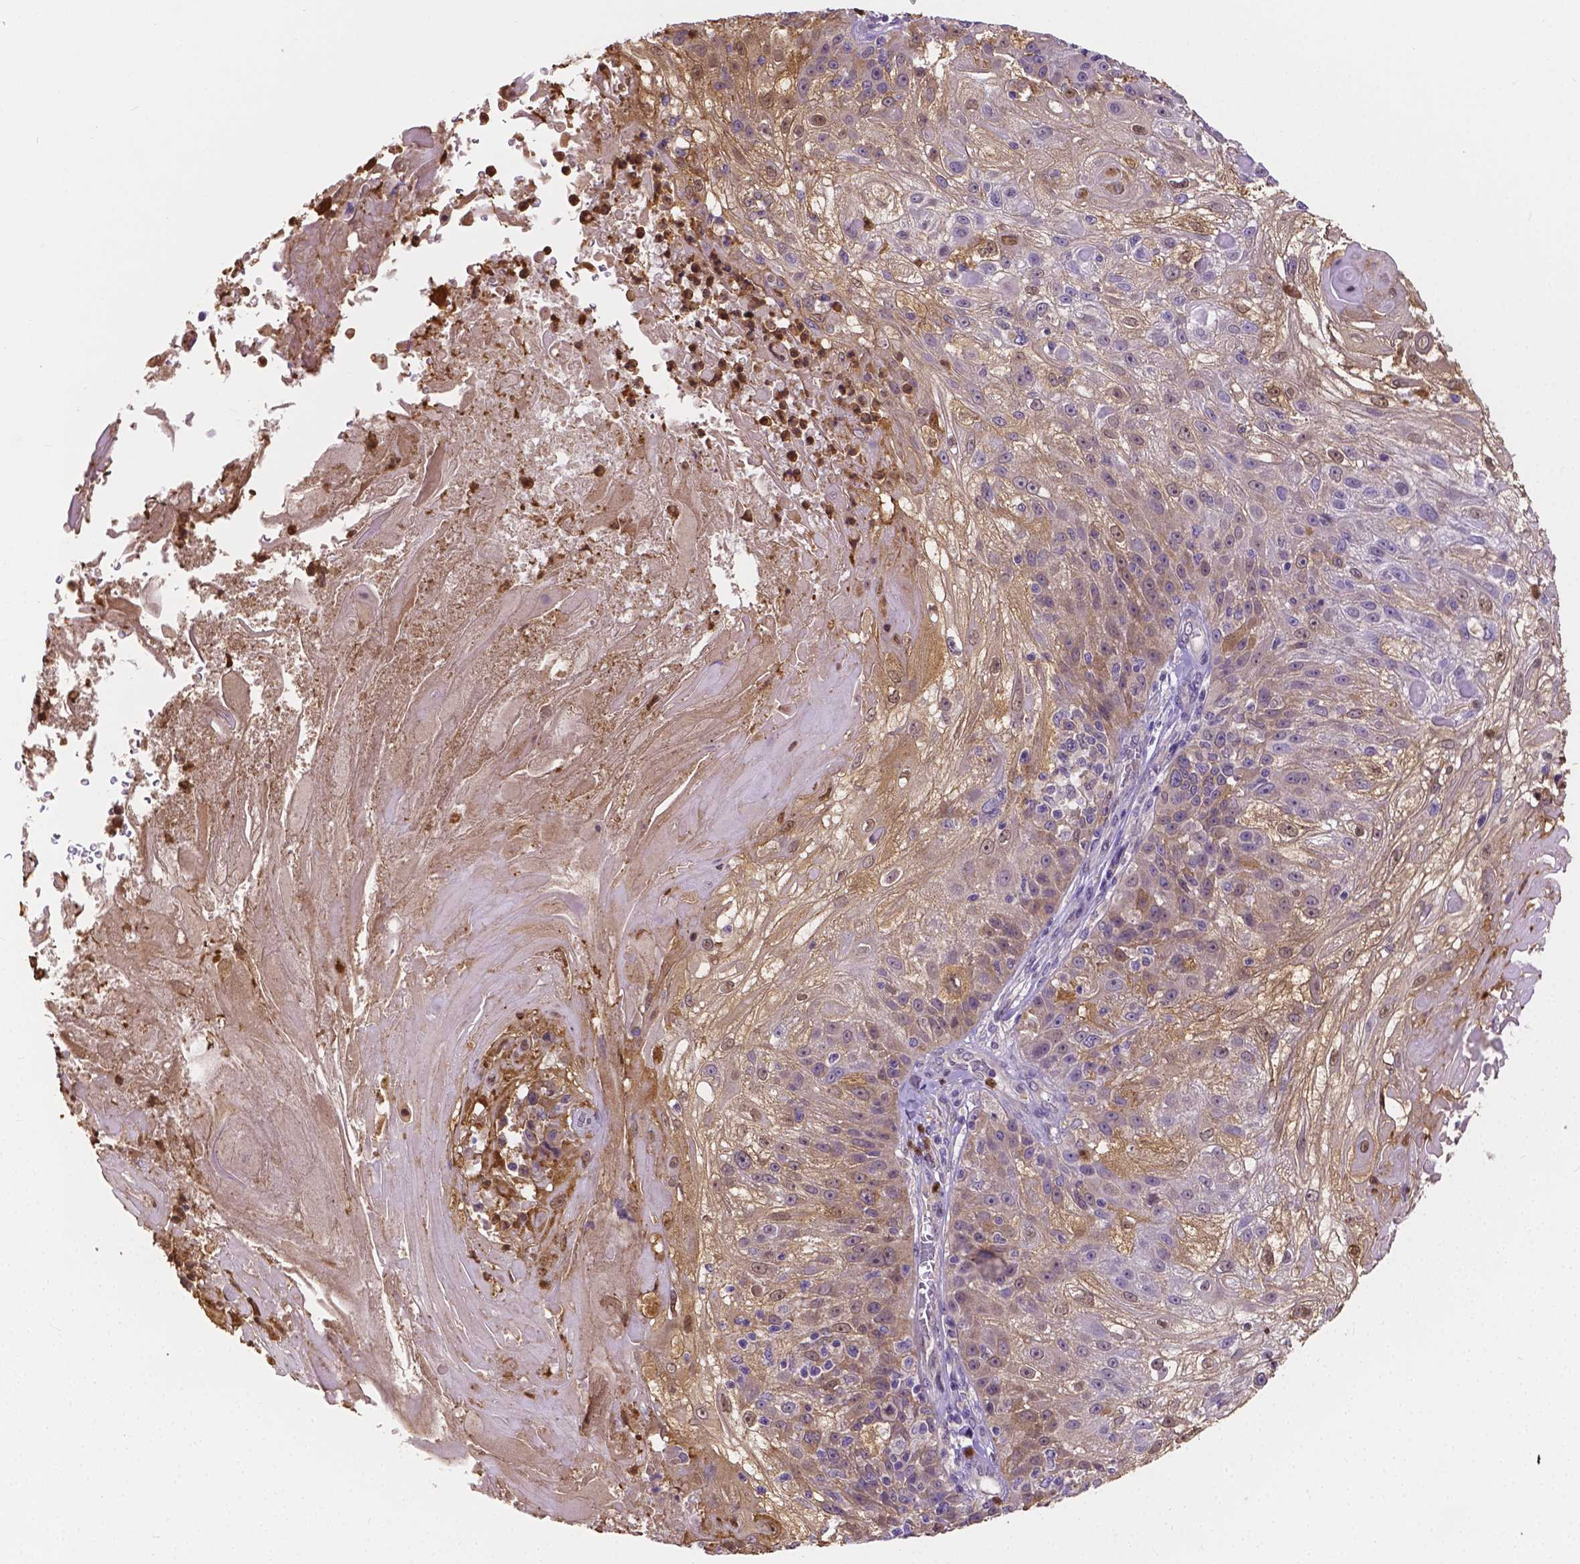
{"staining": {"intensity": "weak", "quantity": "<25%", "location": "cytoplasmic/membranous"}, "tissue": "skin cancer", "cell_type": "Tumor cells", "image_type": "cancer", "snomed": [{"axis": "morphology", "description": "Normal tissue, NOS"}, {"axis": "morphology", "description": "Squamous cell carcinoma, NOS"}, {"axis": "topography", "description": "Skin"}], "caption": "Immunohistochemistry (IHC) histopathology image of neoplastic tissue: squamous cell carcinoma (skin) stained with DAB displays no significant protein staining in tumor cells.", "gene": "ZNRD2", "patient": {"sex": "female", "age": 83}}